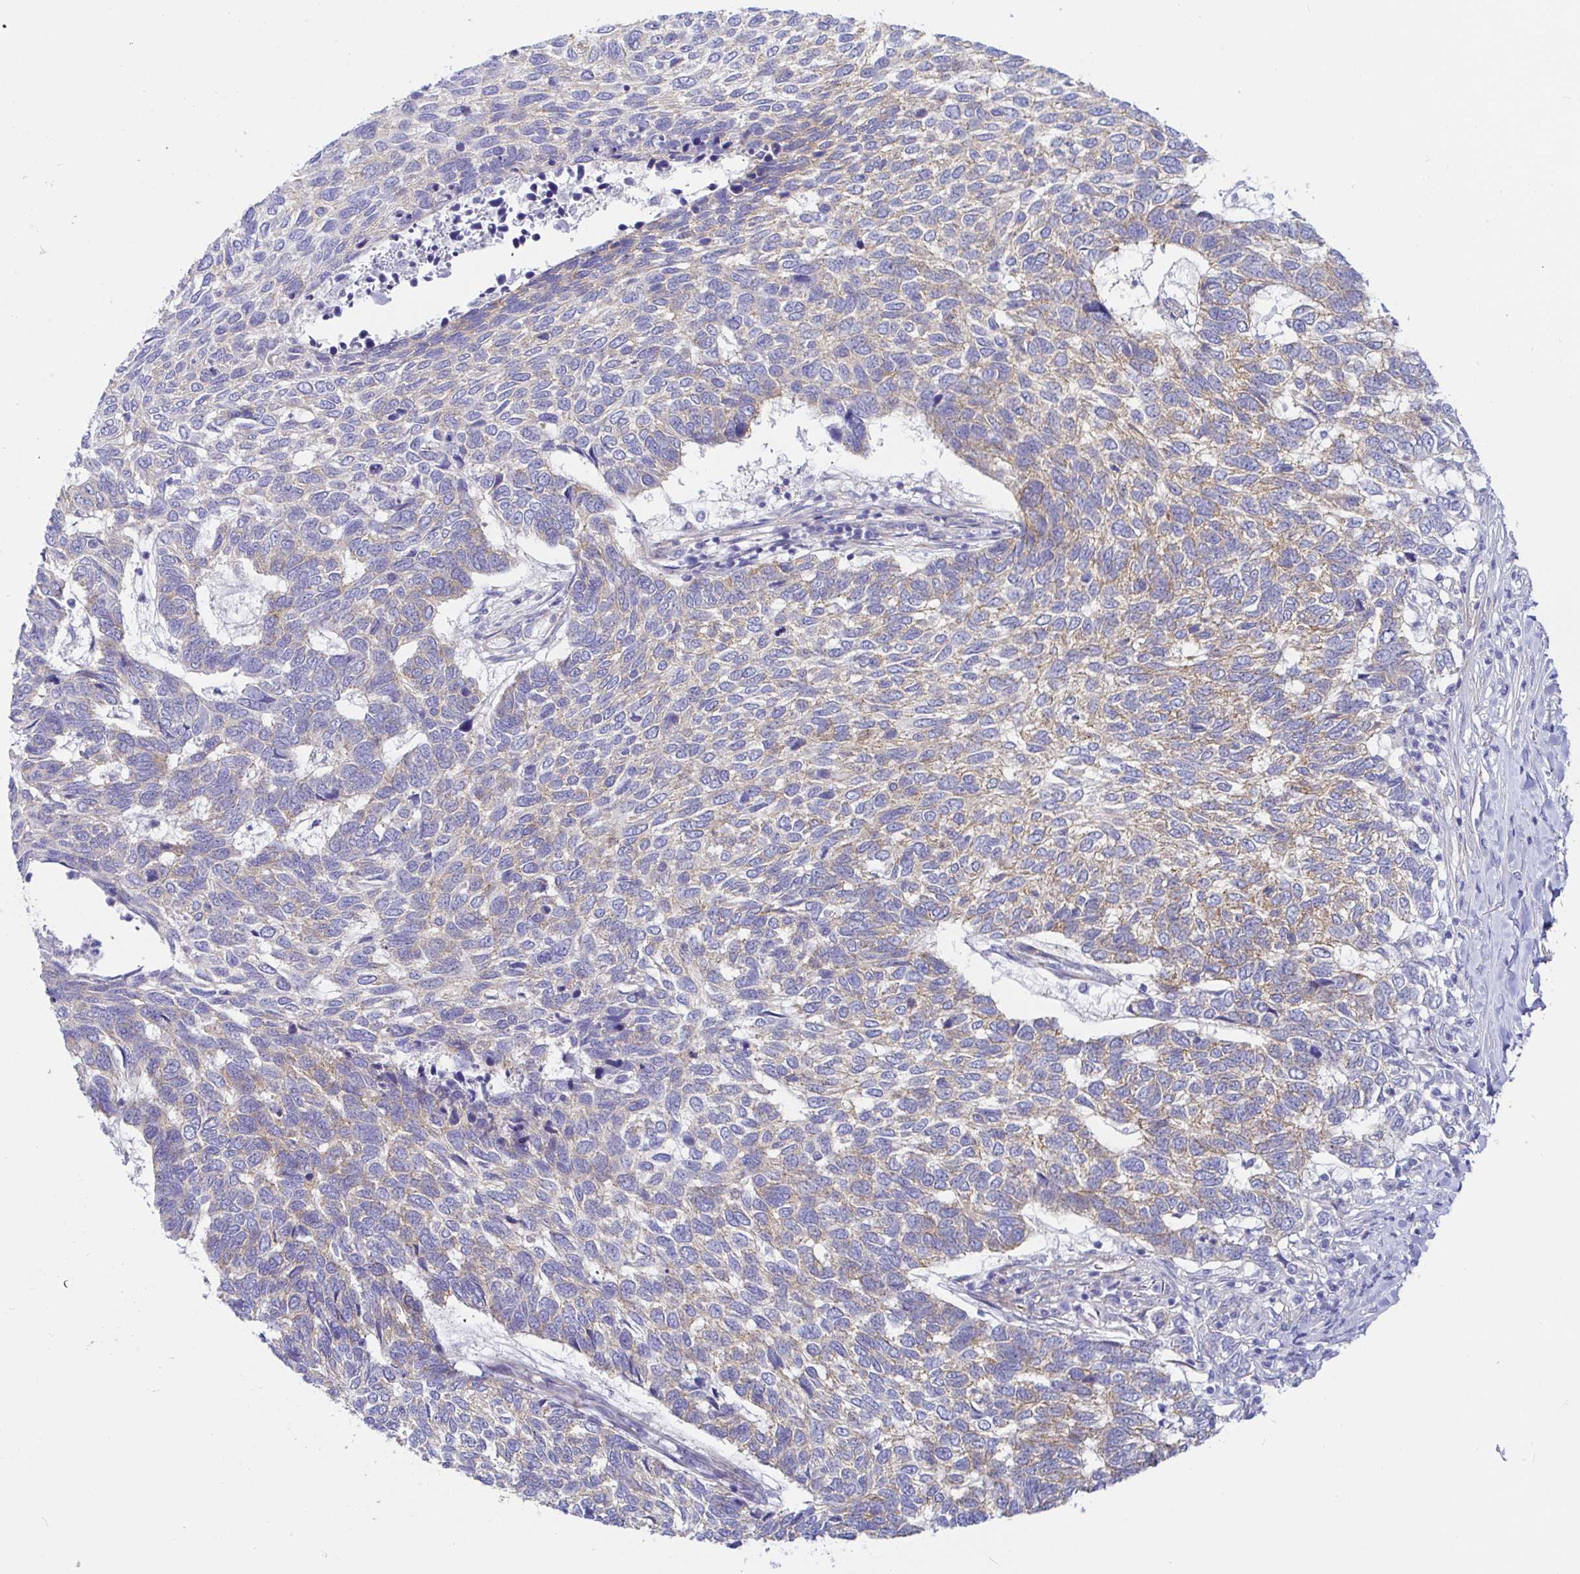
{"staining": {"intensity": "weak", "quantity": "<25%", "location": "cytoplasmic/membranous"}, "tissue": "skin cancer", "cell_type": "Tumor cells", "image_type": "cancer", "snomed": [{"axis": "morphology", "description": "Basal cell carcinoma"}, {"axis": "topography", "description": "Skin"}], "caption": "Skin basal cell carcinoma was stained to show a protein in brown. There is no significant expression in tumor cells.", "gene": "ARL4D", "patient": {"sex": "female", "age": 65}}